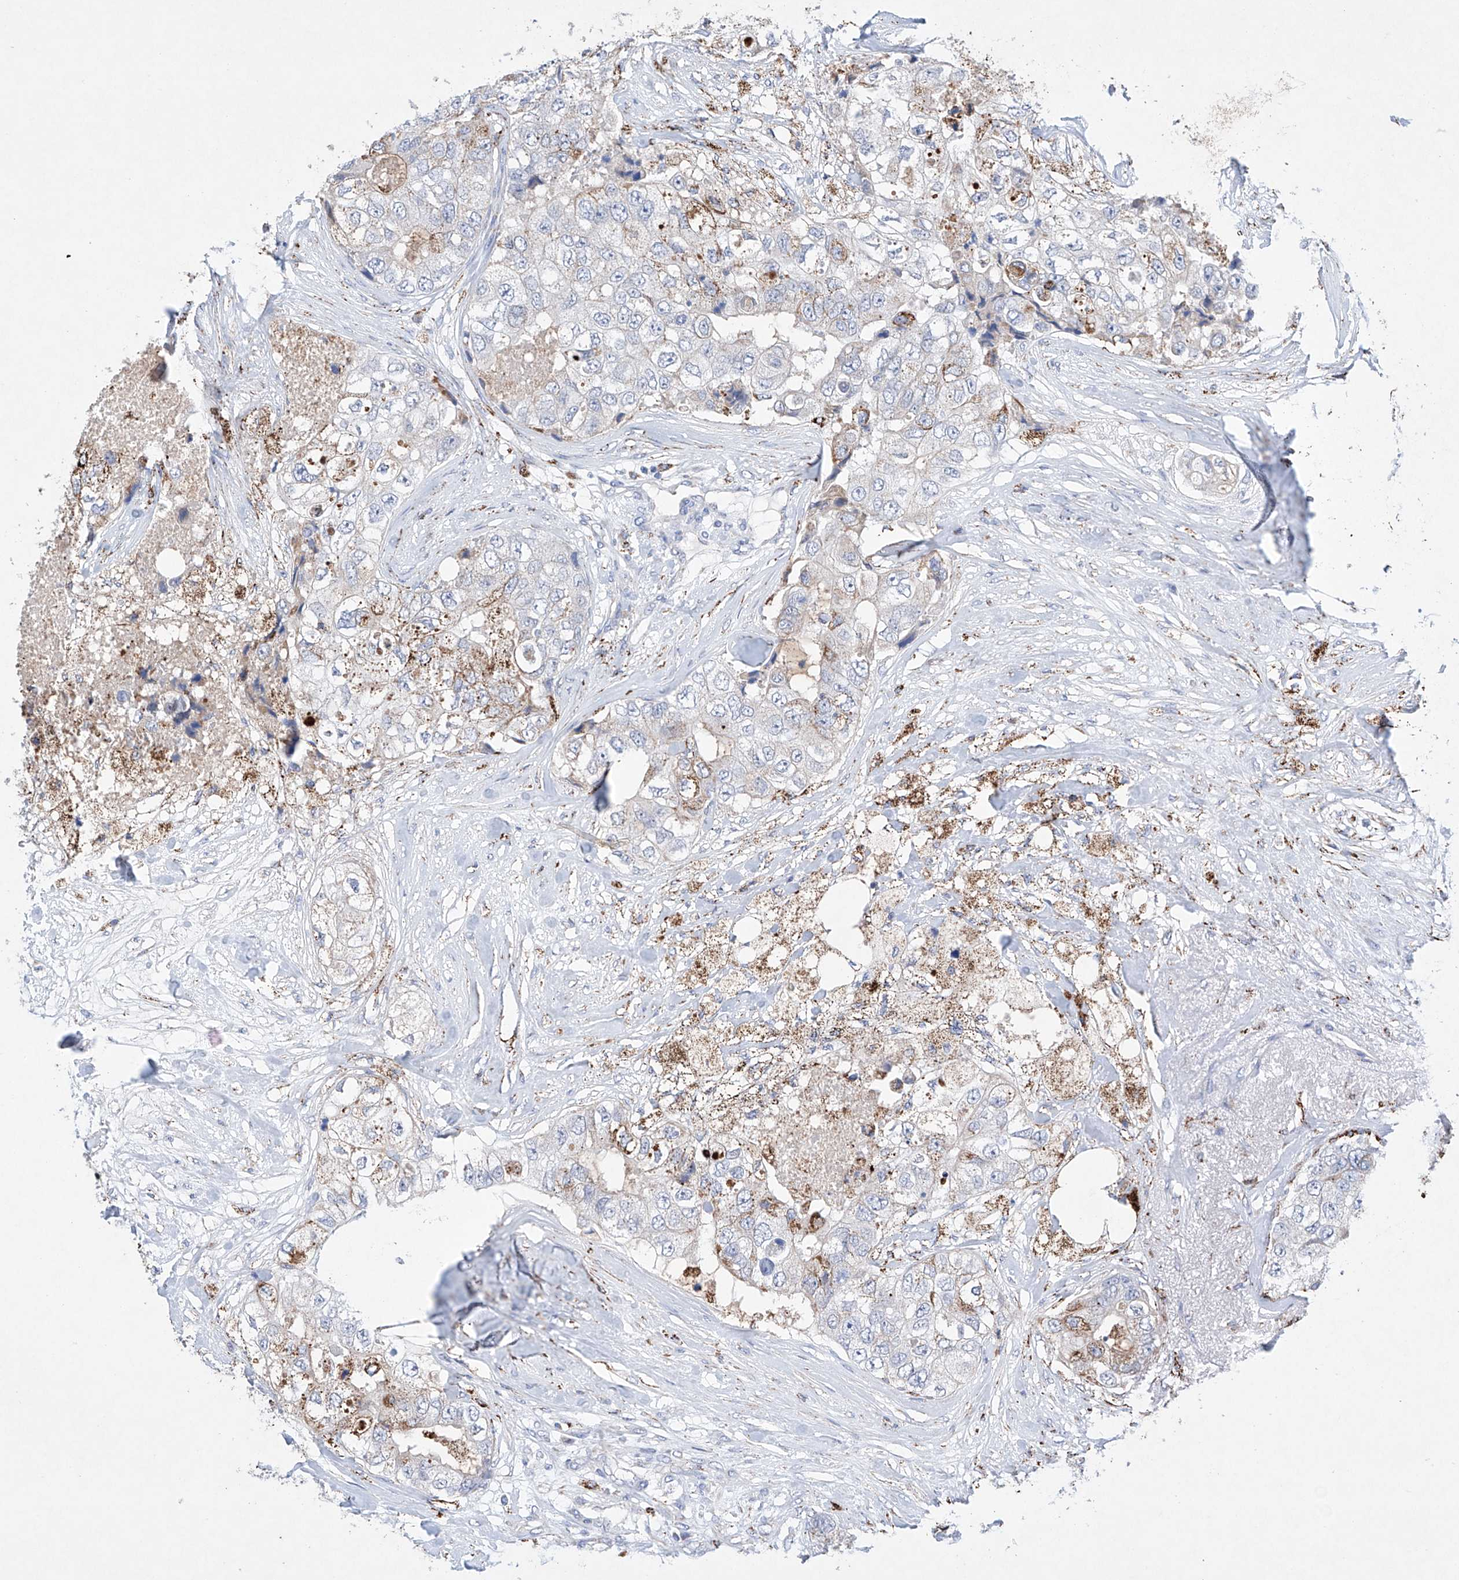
{"staining": {"intensity": "moderate", "quantity": "<25%", "location": "cytoplasmic/membranous"}, "tissue": "breast cancer", "cell_type": "Tumor cells", "image_type": "cancer", "snomed": [{"axis": "morphology", "description": "Duct carcinoma"}, {"axis": "topography", "description": "Breast"}], "caption": "Protein expression analysis of human breast cancer (infiltrating ductal carcinoma) reveals moderate cytoplasmic/membranous staining in approximately <25% of tumor cells.", "gene": "NRROS", "patient": {"sex": "female", "age": 62}}